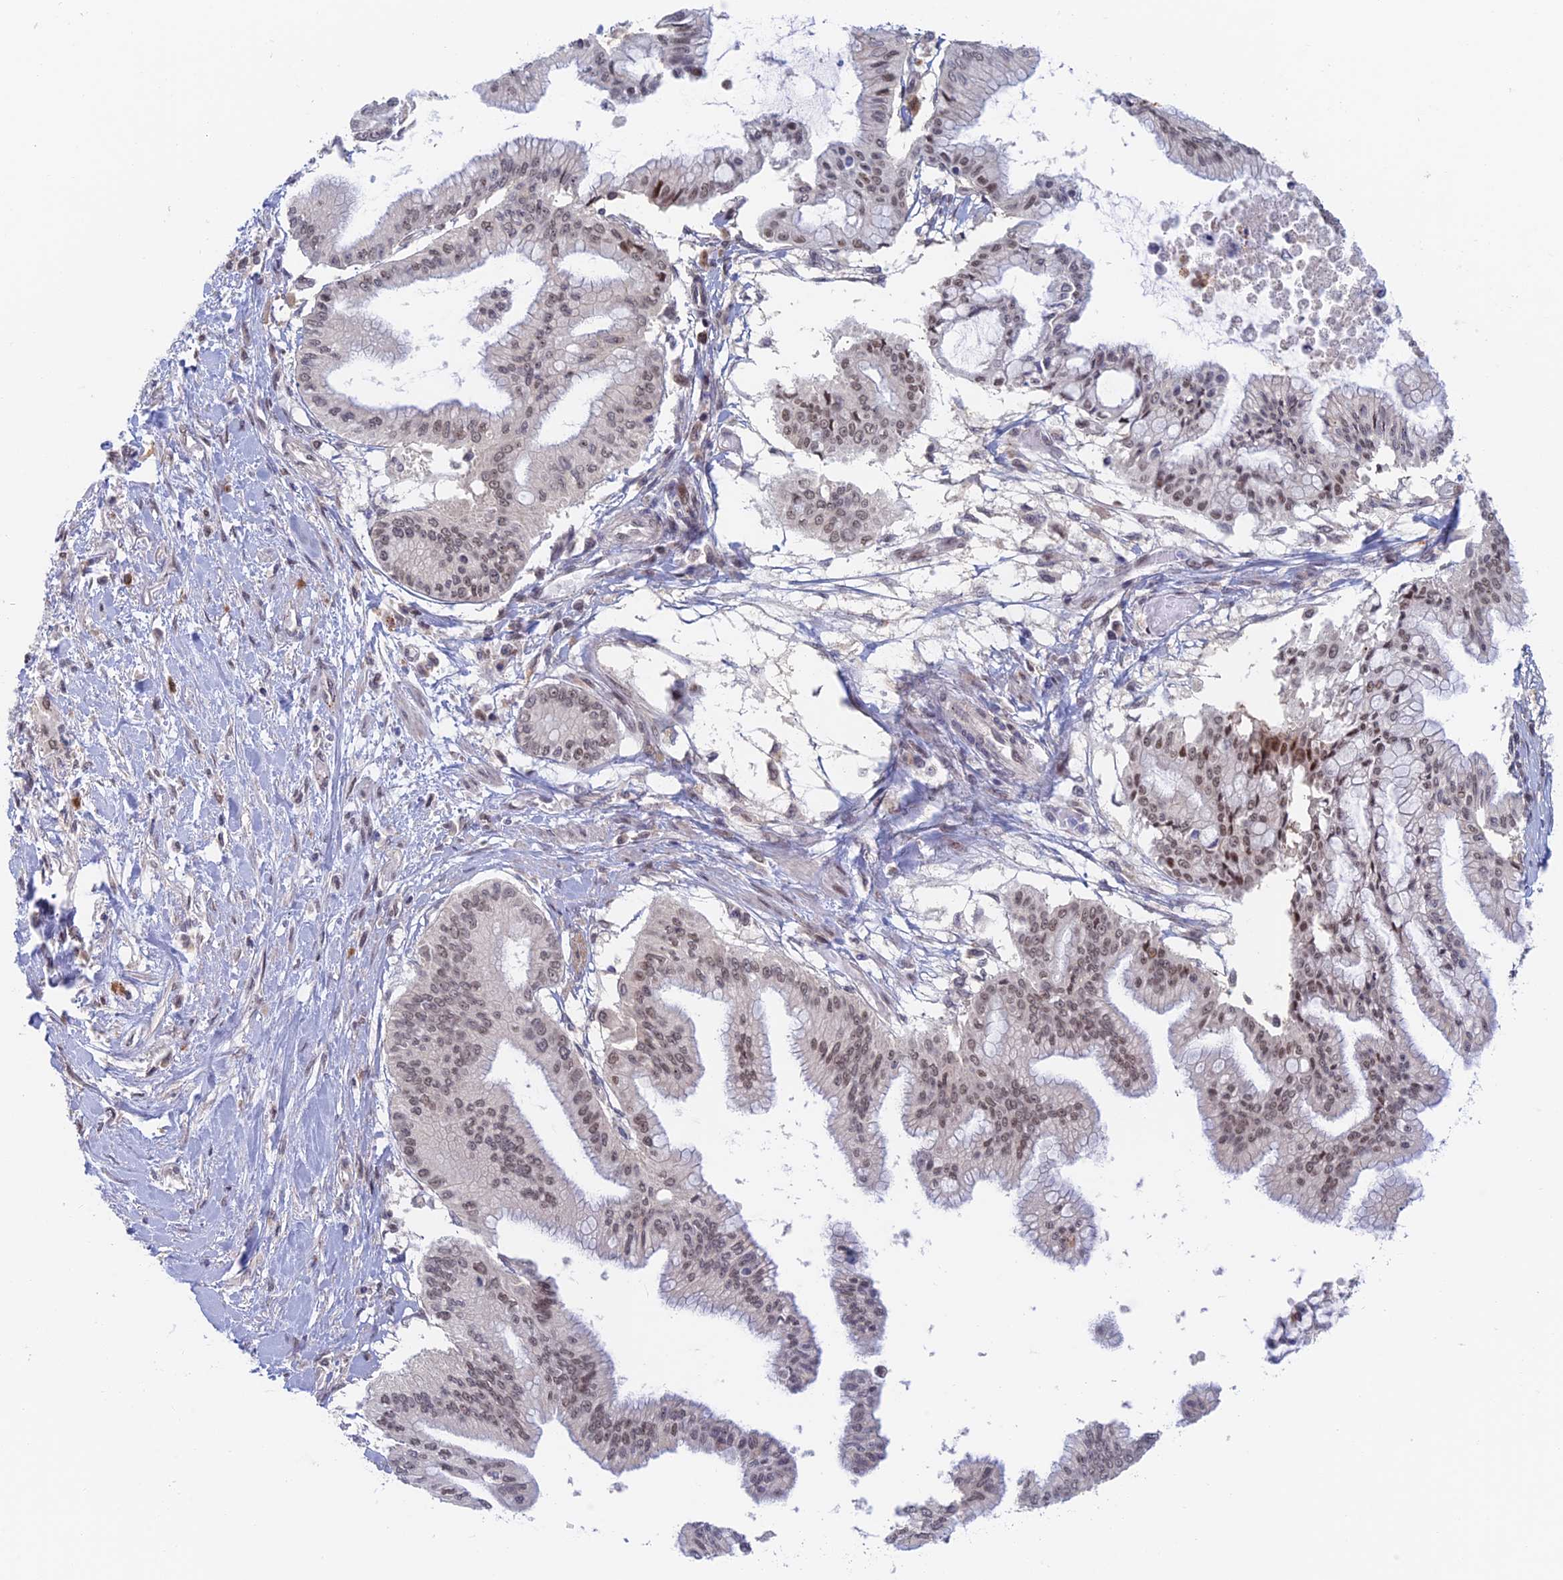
{"staining": {"intensity": "moderate", "quantity": ">75%", "location": "nuclear"}, "tissue": "pancreatic cancer", "cell_type": "Tumor cells", "image_type": "cancer", "snomed": [{"axis": "morphology", "description": "Adenocarcinoma, NOS"}, {"axis": "topography", "description": "Pancreas"}], "caption": "Protein staining reveals moderate nuclear positivity in approximately >75% of tumor cells in pancreatic cancer (adenocarcinoma). The staining was performed using DAB (3,3'-diaminobenzidine), with brown indicating positive protein expression. Nuclei are stained blue with hematoxylin.", "gene": "ZUP1", "patient": {"sex": "male", "age": 46}}